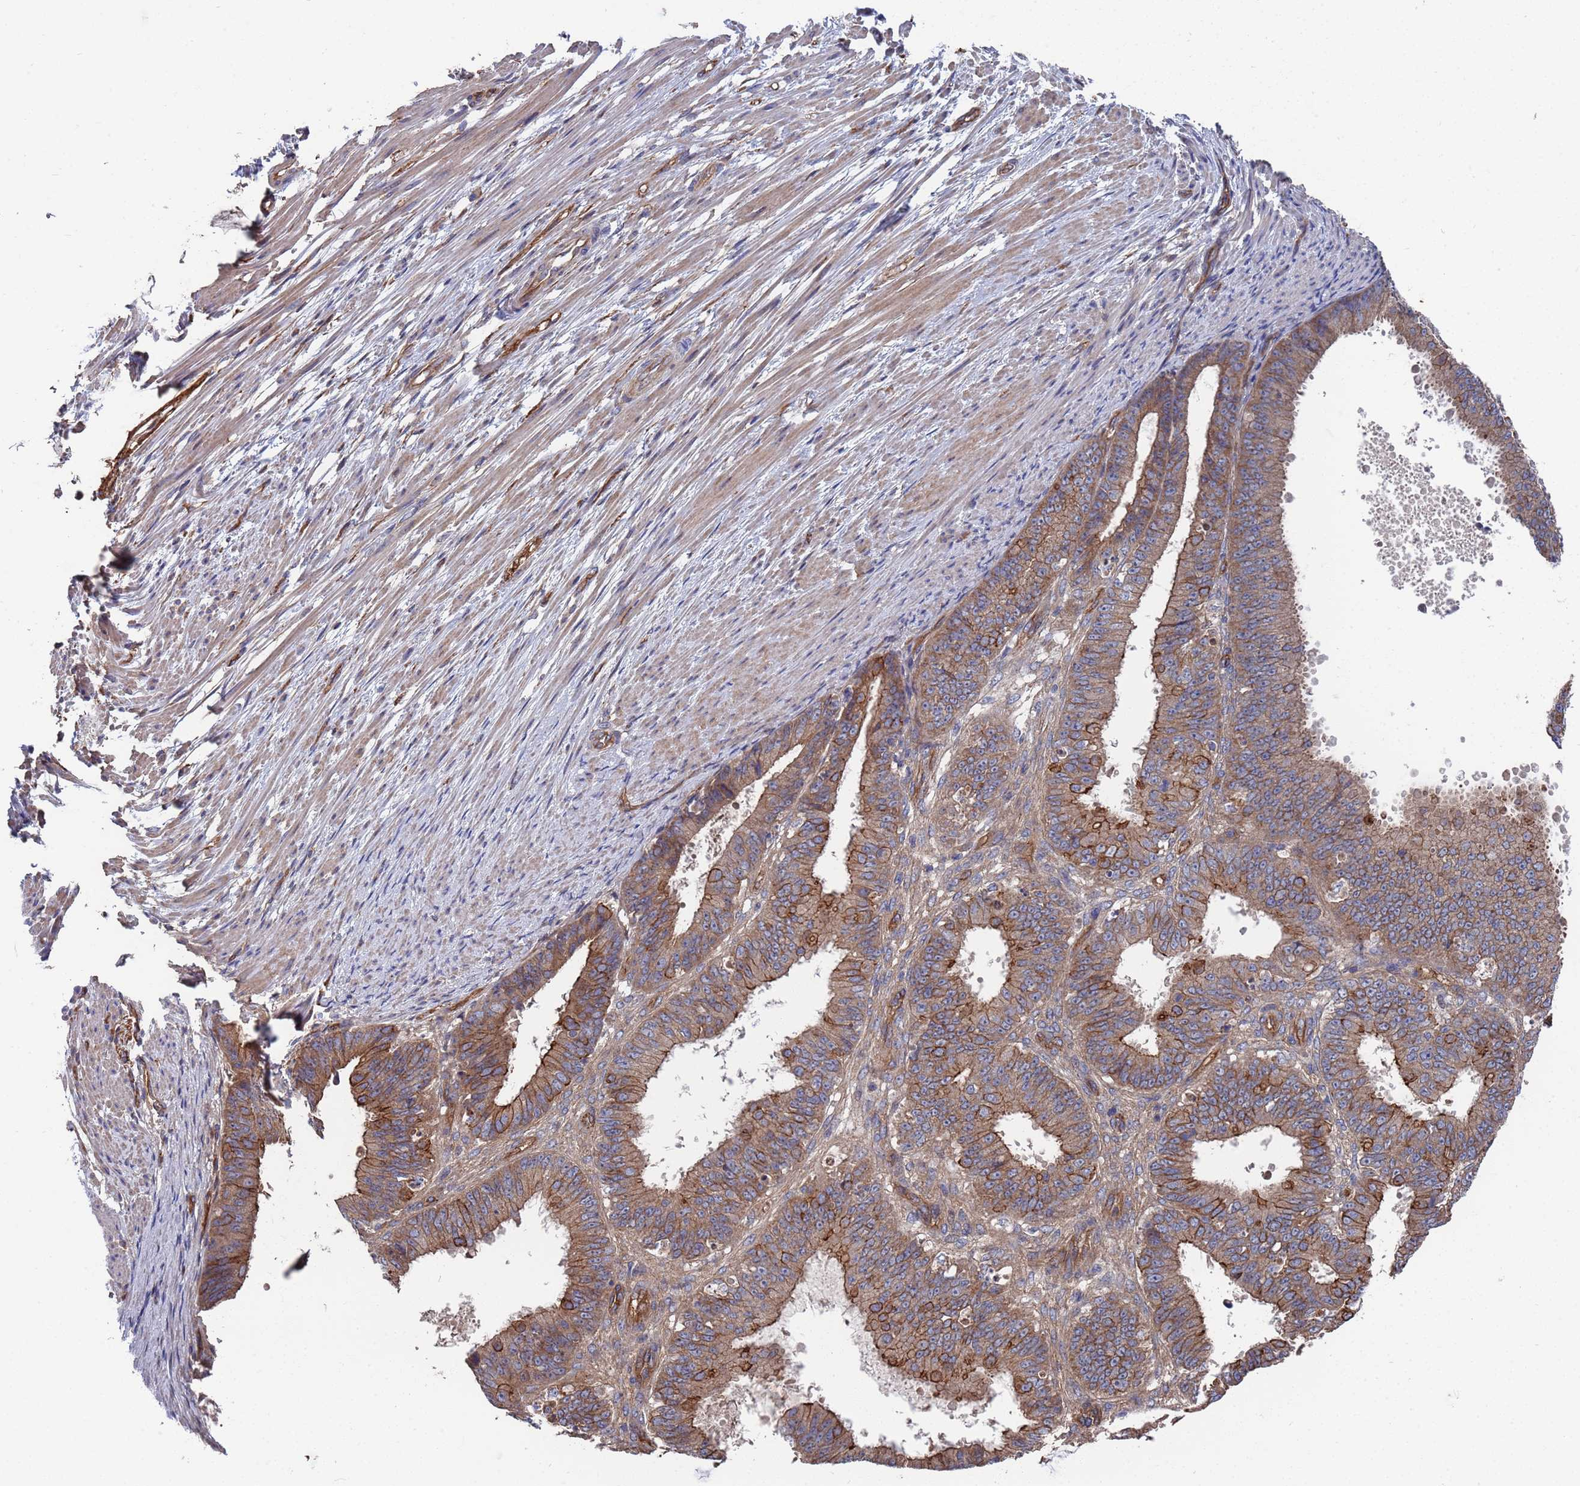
{"staining": {"intensity": "moderate", "quantity": "25%-75%", "location": "cytoplasmic/membranous"}, "tissue": "ovarian cancer", "cell_type": "Tumor cells", "image_type": "cancer", "snomed": [{"axis": "morphology", "description": "Carcinoma, endometroid"}, {"axis": "topography", "description": "Appendix"}, {"axis": "topography", "description": "Ovary"}], "caption": "There is medium levels of moderate cytoplasmic/membranous expression in tumor cells of ovarian endometroid carcinoma, as demonstrated by immunohistochemical staining (brown color).", "gene": "NDUFAF6", "patient": {"sex": "female", "age": 42}}